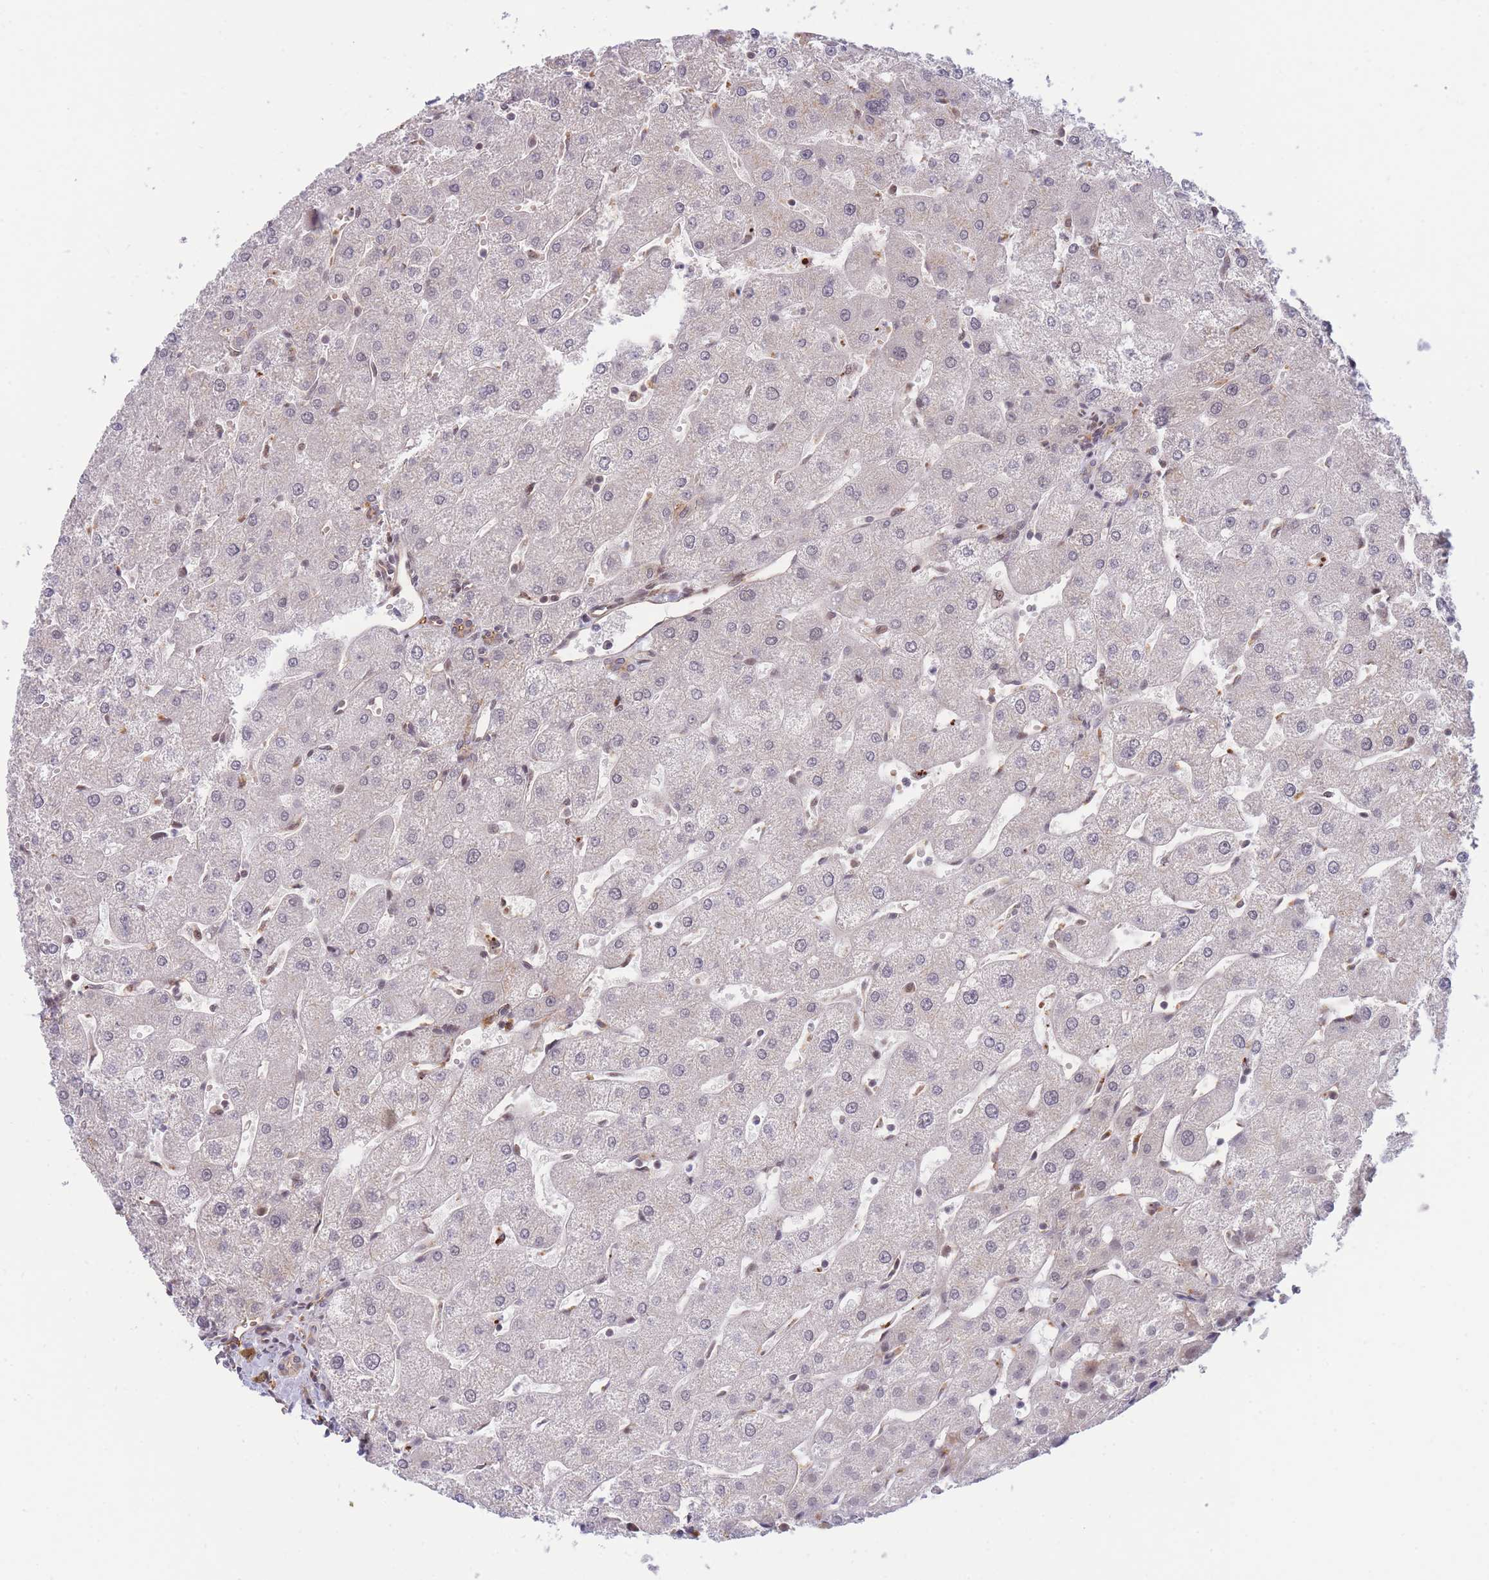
{"staining": {"intensity": "weak", "quantity": ">75%", "location": "cytoplasmic/membranous"}, "tissue": "liver", "cell_type": "Cholangiocytes", "image_type": "normal", "snomed": [{"axis": "morphology", "description": "Normal tissue, NOS"}, {"axis": "topography", "description": "Liver"}], "caption": "This image demonstrates unremarkable liver stained with IHC to label a protein in brown. The cytoplasmic/membranous of cholangiocytes show weak positivity for the protein. Nuclei are counter-stained blue.", "gene": "BOD1L1", "patient": {"sex": "male", "age": 67}}